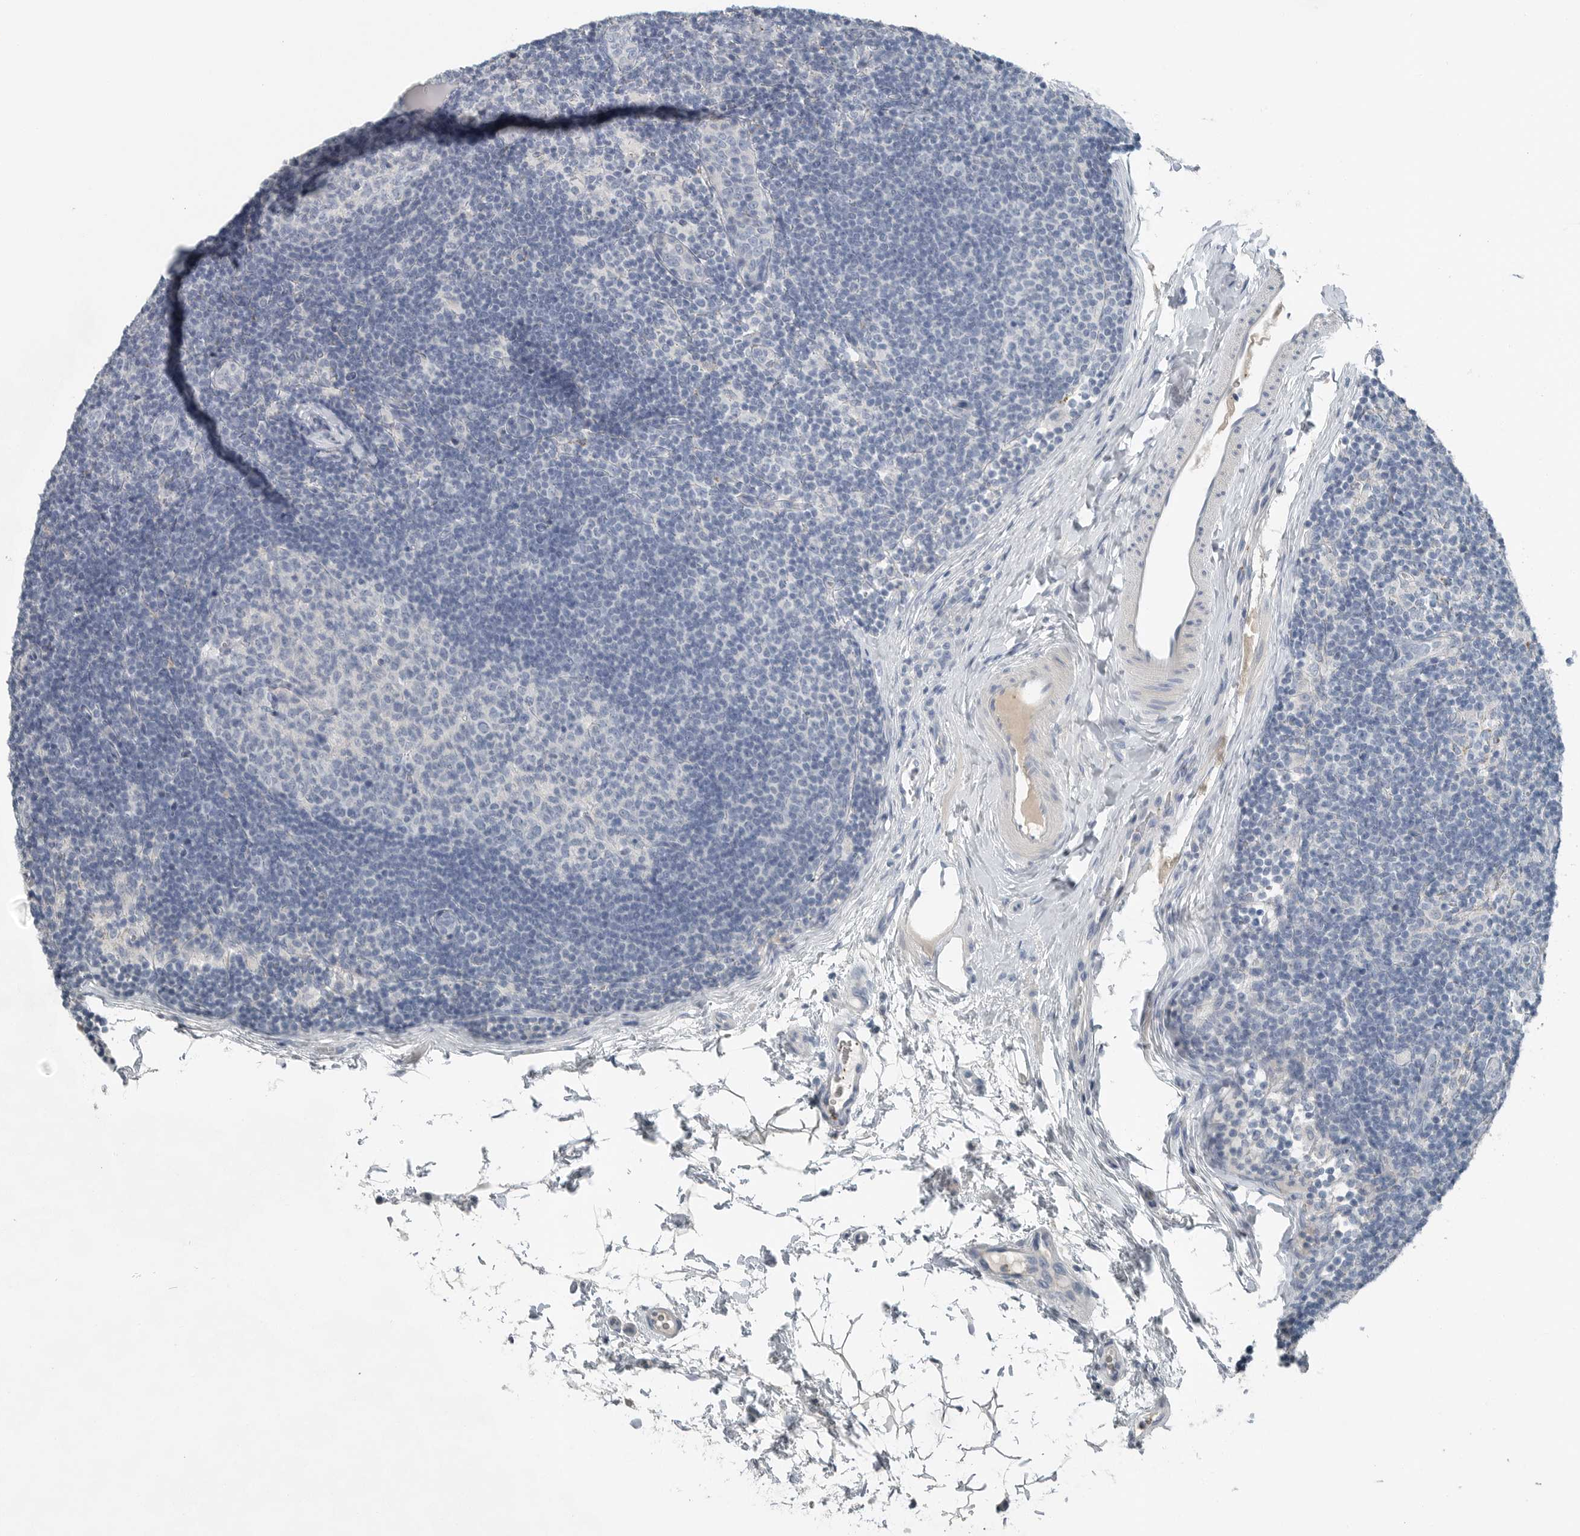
{"staining": {"intensity": "negative", "quantity": "none", "location": "none"}, "tissue": "lymph node", "cell_type": "Germinal center cells", "image_type": "normal", "snomed": [{"axis": "morphology", "description": "Normal tissue, NOS"}, {"axis": "topography", "description": "Lymph node"}], "caption": "This is an immunohistochemistry (IHC) image of unremarkable lymph node. There is no expression in germinal center cells.", "gene": "SERPINB7", "patient": {"sex": "female", "age": 22}}